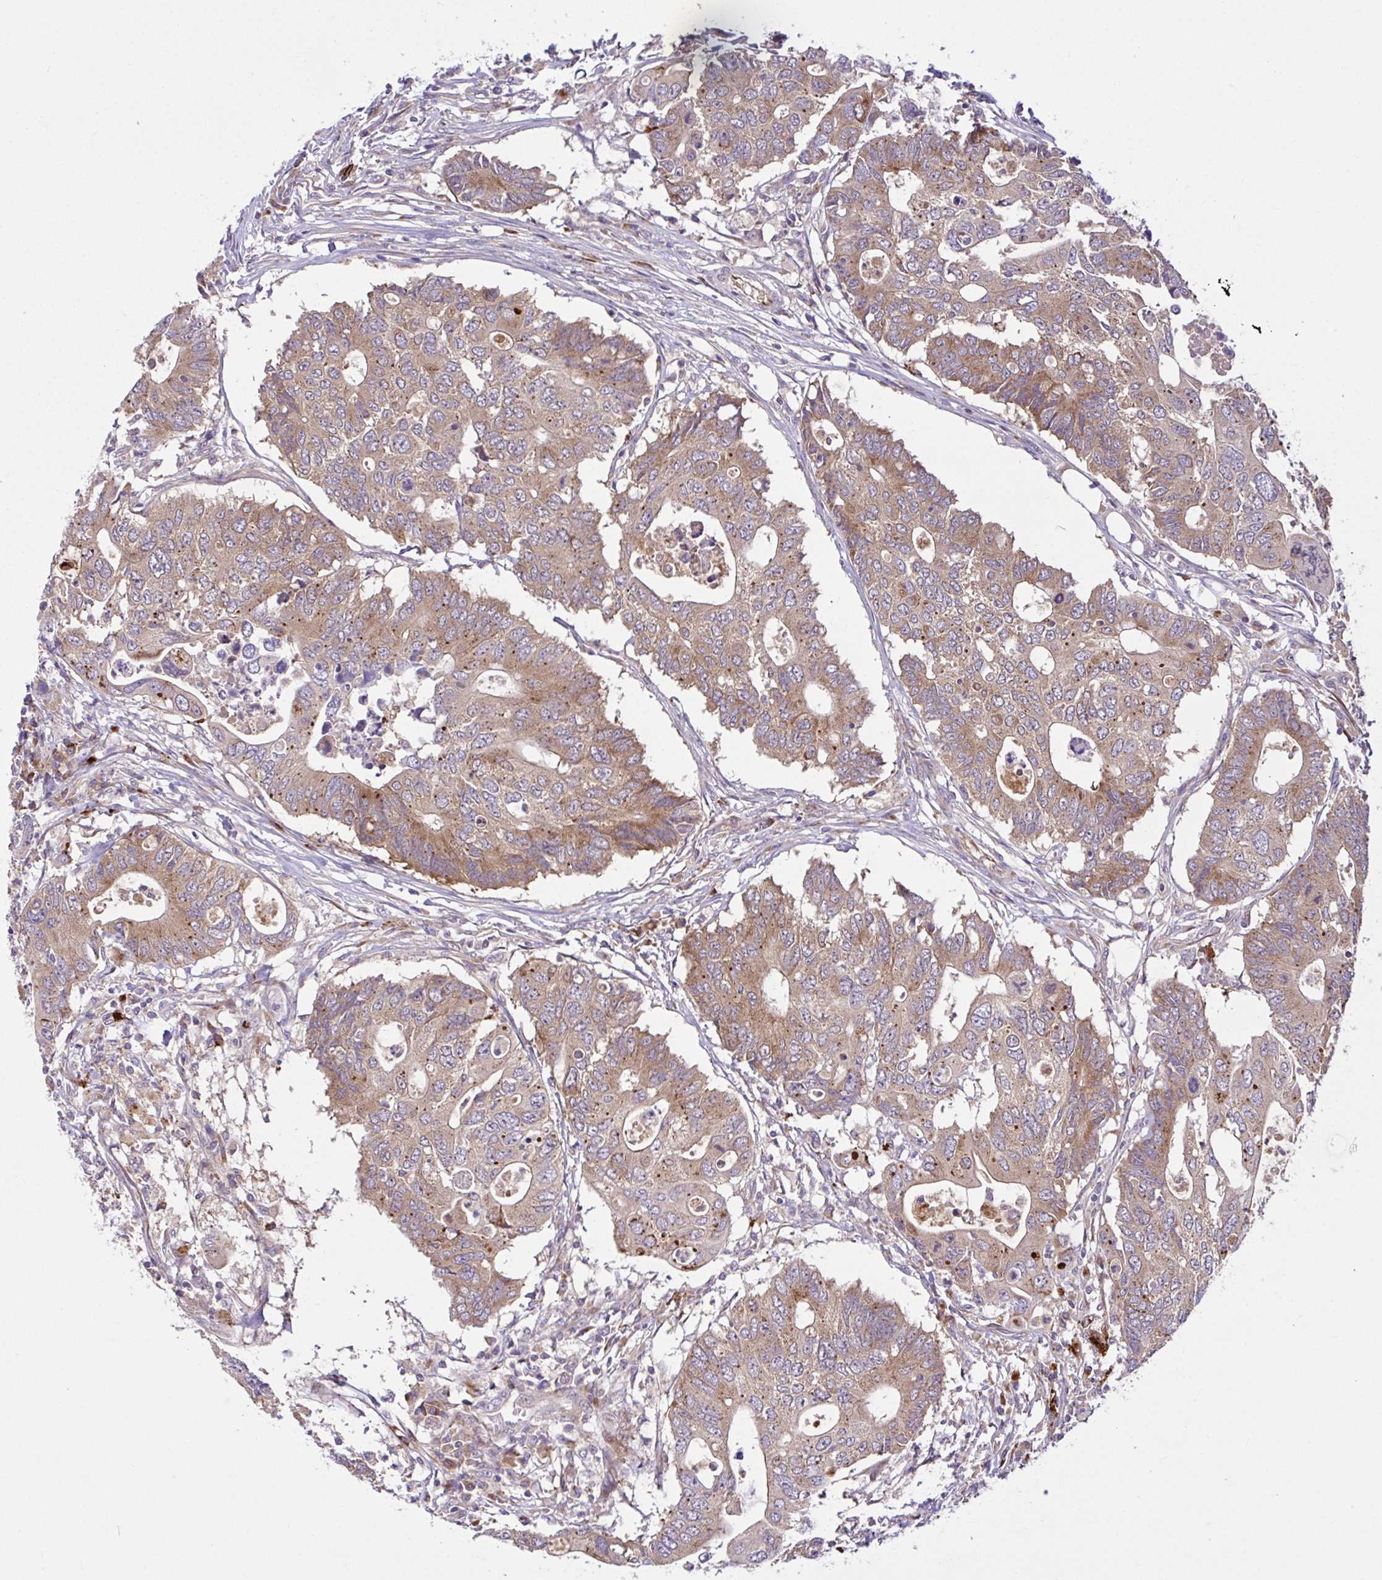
{"staining": {"intensity": "moderate", "quantity": "25%-75%", "location": "cytoplasmic/membranous"}, "tissue": "colorectal cancer", "cell_type": "Tumor cells", "image_type": "cancer", "snomed": [{"axis": "morphology", "description": "Adenocarcinoma, NOS"}, {"axis": "topography", "description": "Colon"}], "caption": "IHC of colorectal adenocarcinoma exhibits medium levels of moderate cytoplasmic/membranous expression in approximately 25%-75% of tumor cells. The staining is performed using DAB (3,3'-diaminobenzidine) brown chromogen to label protein expression. The nuclei are counter-stained blue using hematoxylin.", "gene": "NTPCR", "patient": {"sex": "male", "age": 71}}